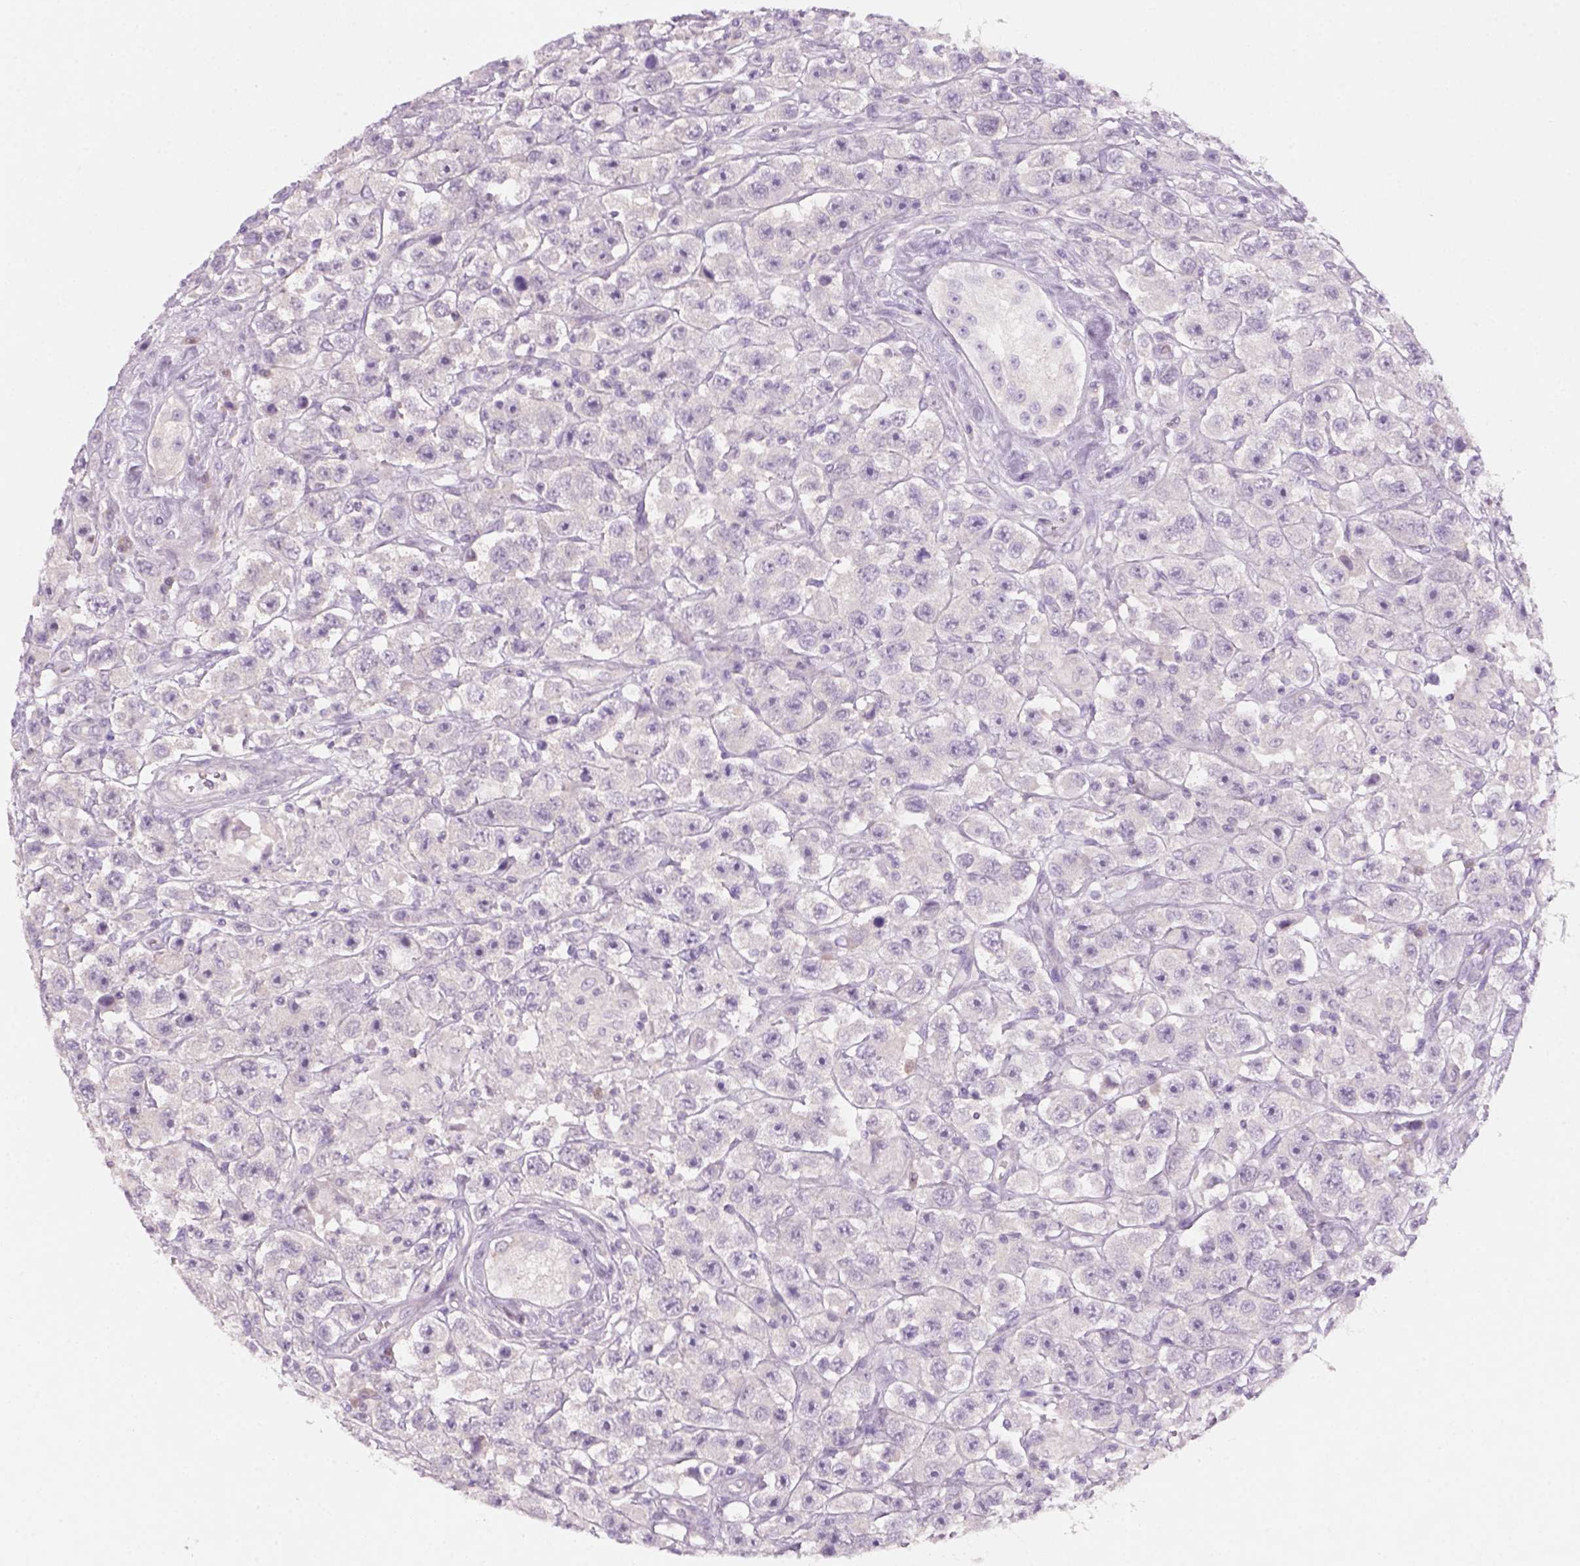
{"staining": {"intensity": "negative", "quantity": "none", "location": "none"}, "tissue": "testis cancer", "cell_type": "Tumor cells", "image_type": "cancer", "snomed": [{"axis": "morphology", "description": "Seminoma, NOS"}, {"axis": "topography", "description": "Testis"}], "caption": "IHC micrograph of human testis cancer stained for a protein (brown), which exhibits no positivity in tumor cells. (DAB (3,3'-diaminobenzidine) immunohistochemistry (IHC), high magnification).", "gene": "KRT25", "patient": {"sex": "male", "age": 45}}